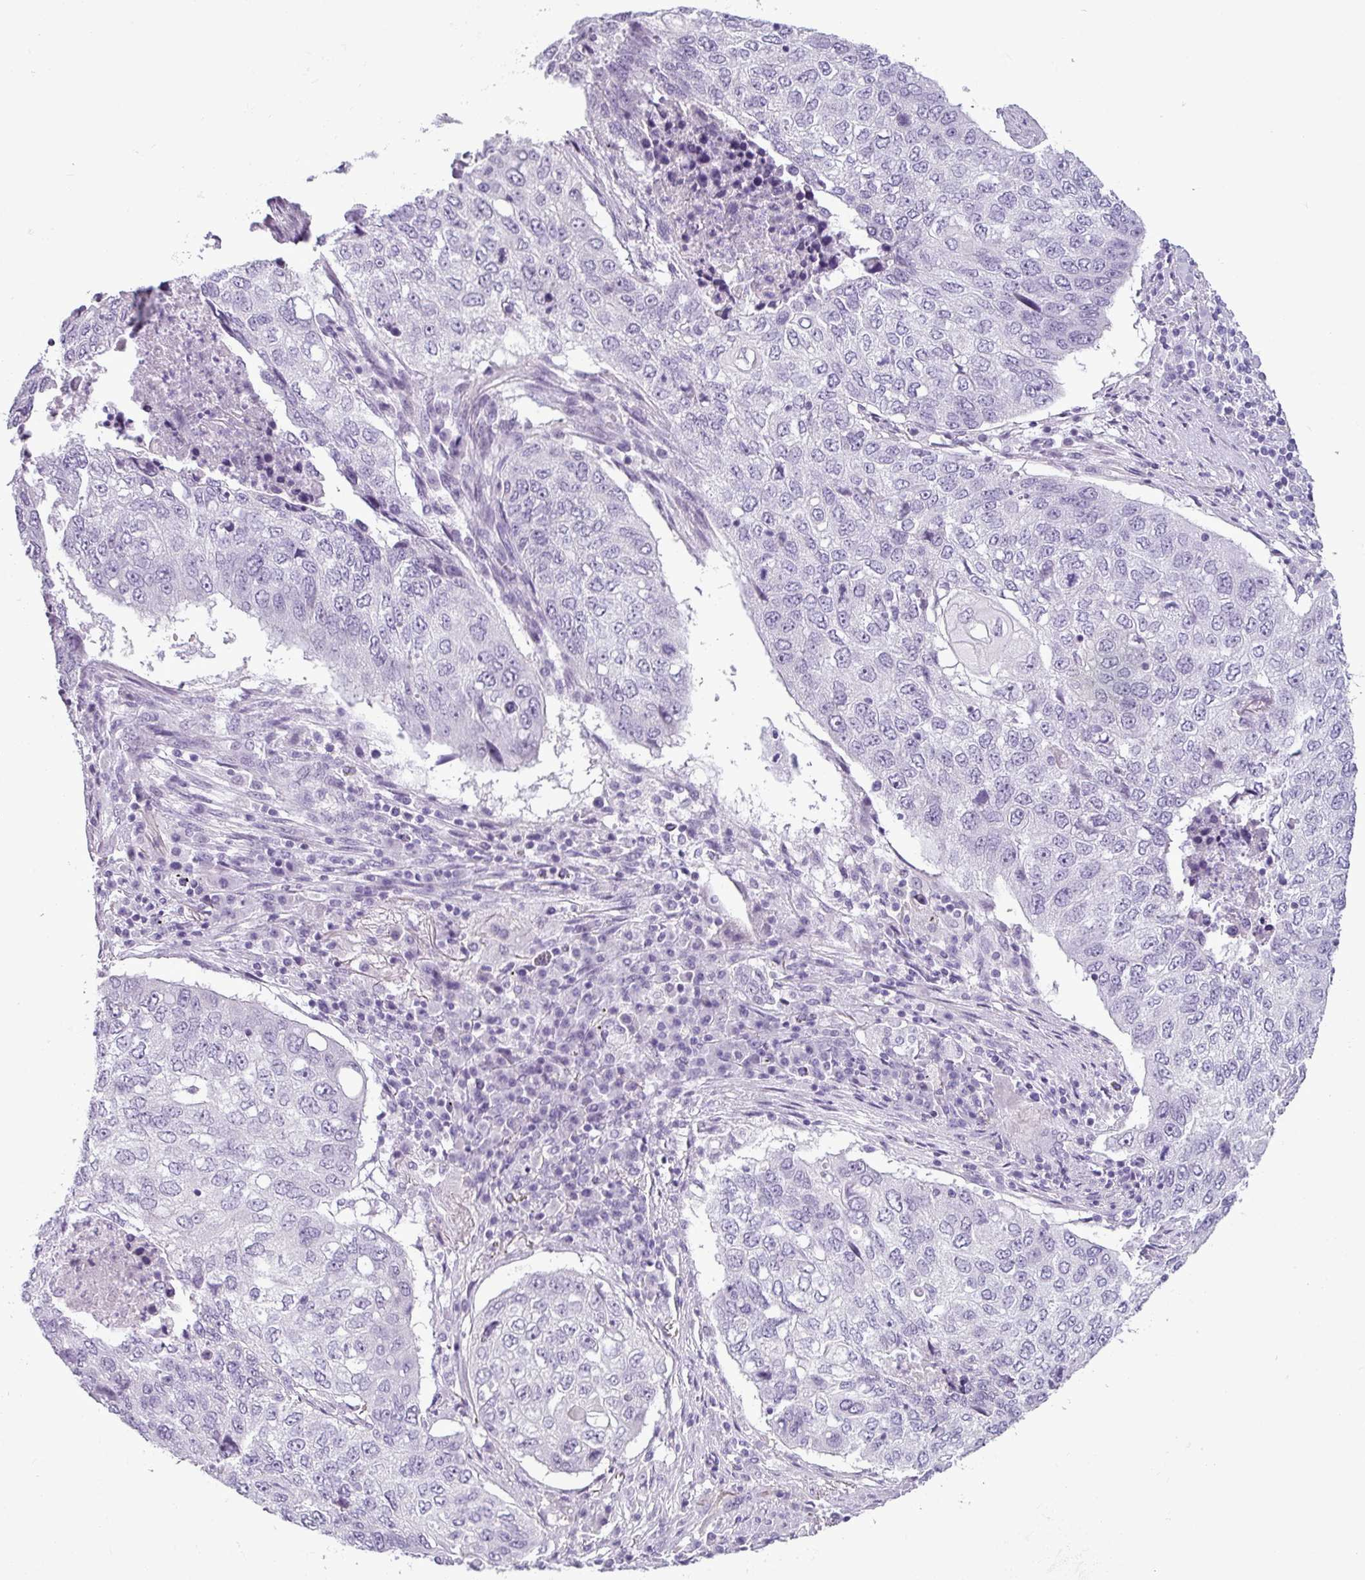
{"staining": {"intensity": "negative", "quantity": "none", "location": "none"}, "tissue": "lung cancer", "cell_type": "Tumor cells", "image_type": "cancer", "snomed": [{"axis": "morphology", "description": "Squamous cell carcinoma, NOS"}, {"axis": "topography", "description": "Lung"}], "caption": "This micrograph is of lung squamous cell carcinoma stained with immunohistochemistry (IHC) to label a protein in brown with the nuclei are counter-stained blue. There is no expression in tumor cells.", "gene": "CDH16", "patient": {"sex": "female", "age": 63}}